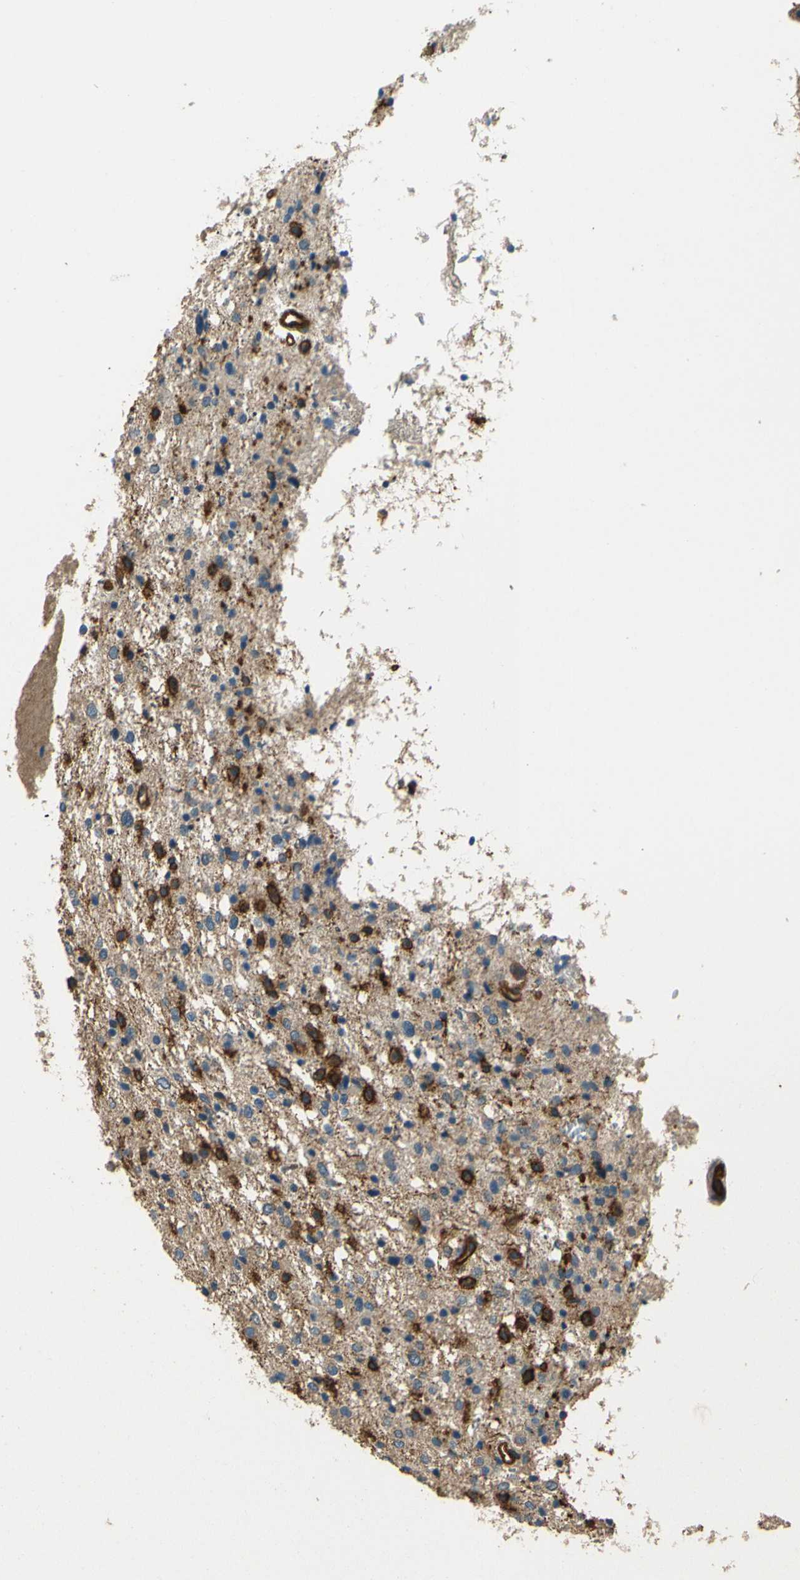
{"staining": {"intensity": "negative", "quantity": "none", "location": "none"}, "tissue": "glioma", "cell_type": "Tumor cells", "image_type": "cancer", "snomed": [{"axis": "morphology", "description": "Glioma, malignant, Low grade"}, {"axis": "topography", "description": "Brain"}], "caption": "There is no significant positivity in tumor cells of glioma.", "gene": "ENTPD1", "patient": {"sex": "female", "age": 37}}